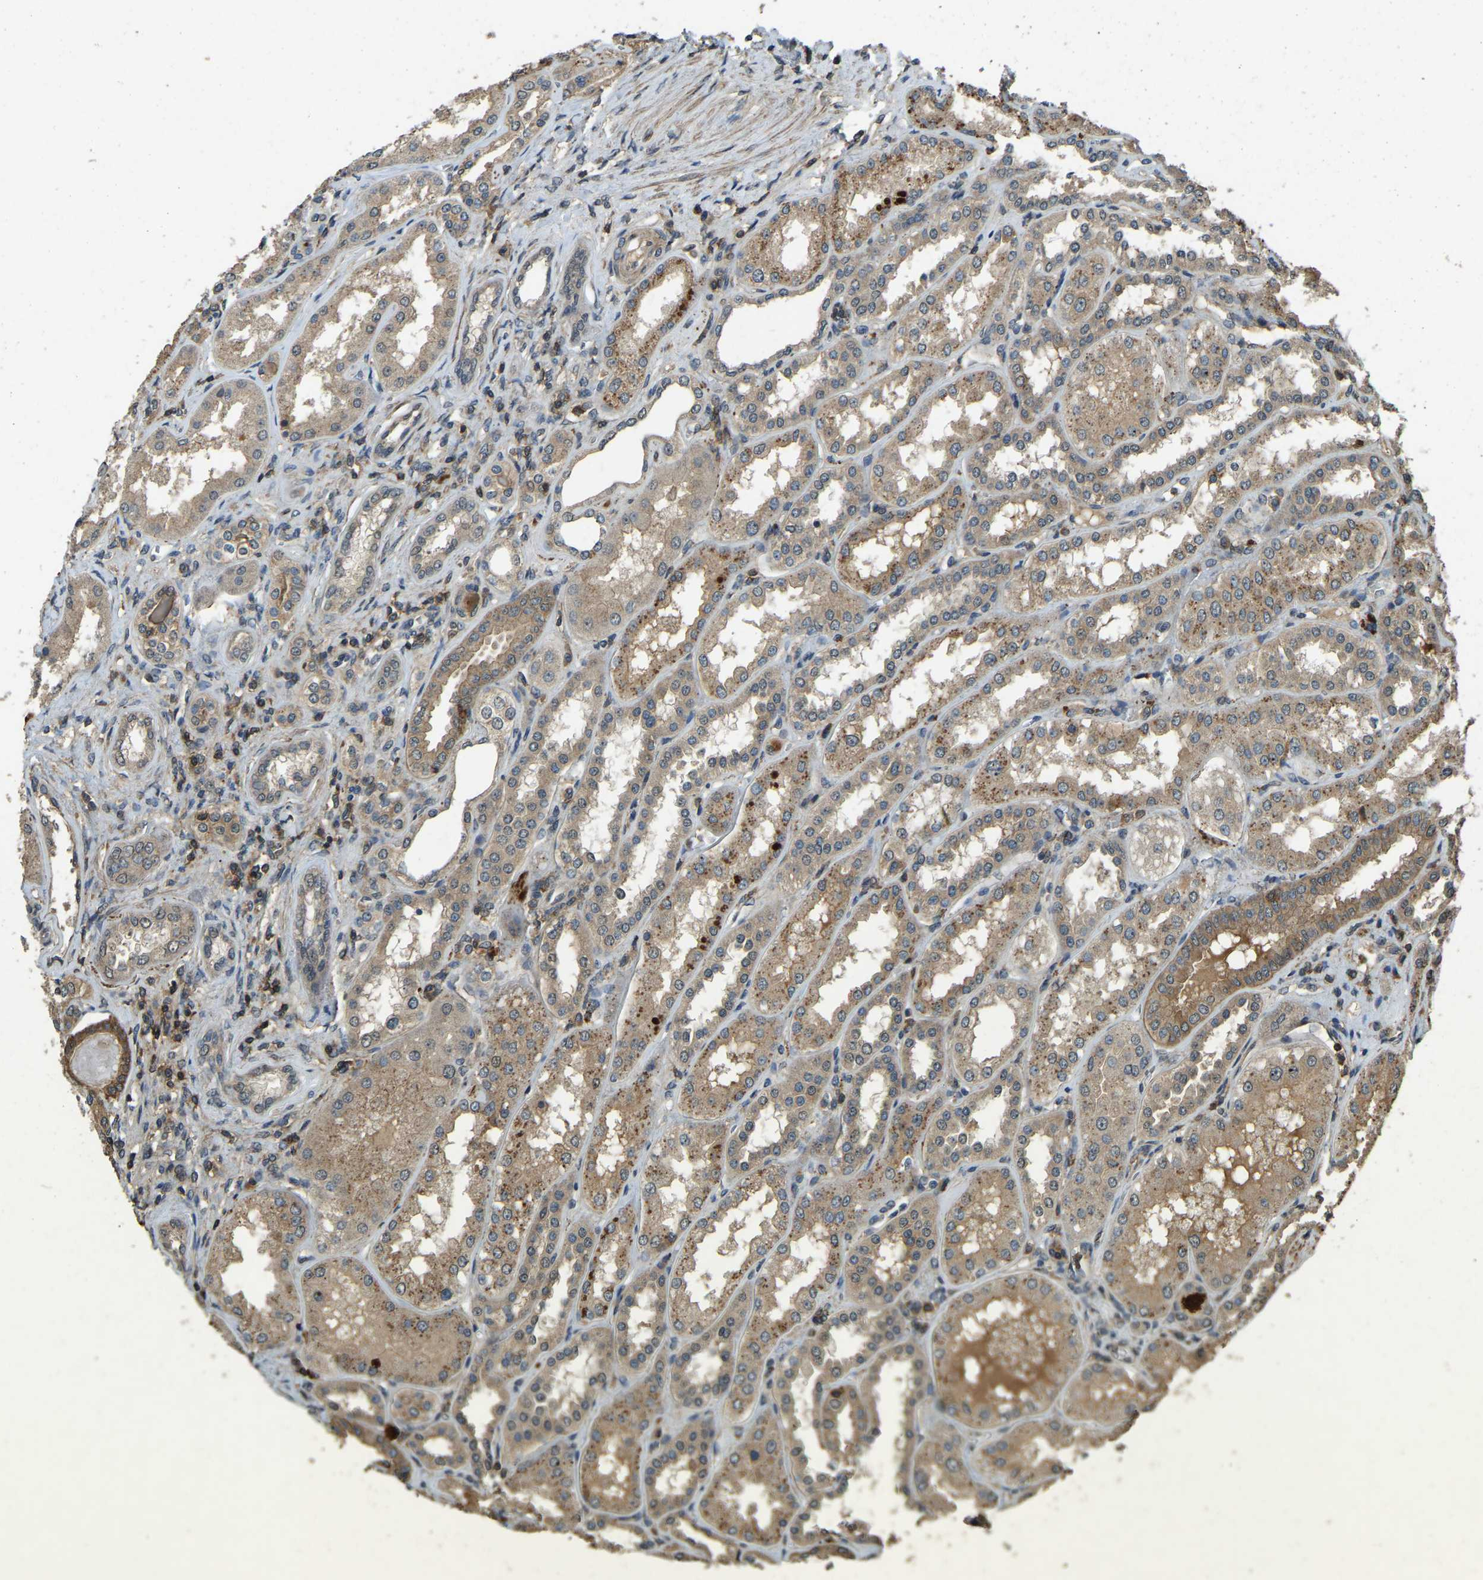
{"staining": {"intensity": "weak", "quantity": "25%-75%", "location": "cytoplasmic/membranous"}, "tissue": "kidney", "cell_type": "Cells in glomeruli", "image_type": "normal", "snomed": [{"axis": "morphology", "description": "Normal tissue, NOS"}, {"axis": "topography", "description": "Kidney"}], "caption": "IHC micrograph of unremarkable kidney: human kidney stained using immunohistochemistry exhibits low levels of weak protein expression localized specifically in the cytoplasmic/membranous of cells in glomeruli, appearing as a cytoplasmic/membranous brown color.", "gene": "ATP8B1", "patient": {"sex": "female", "age": 56}}